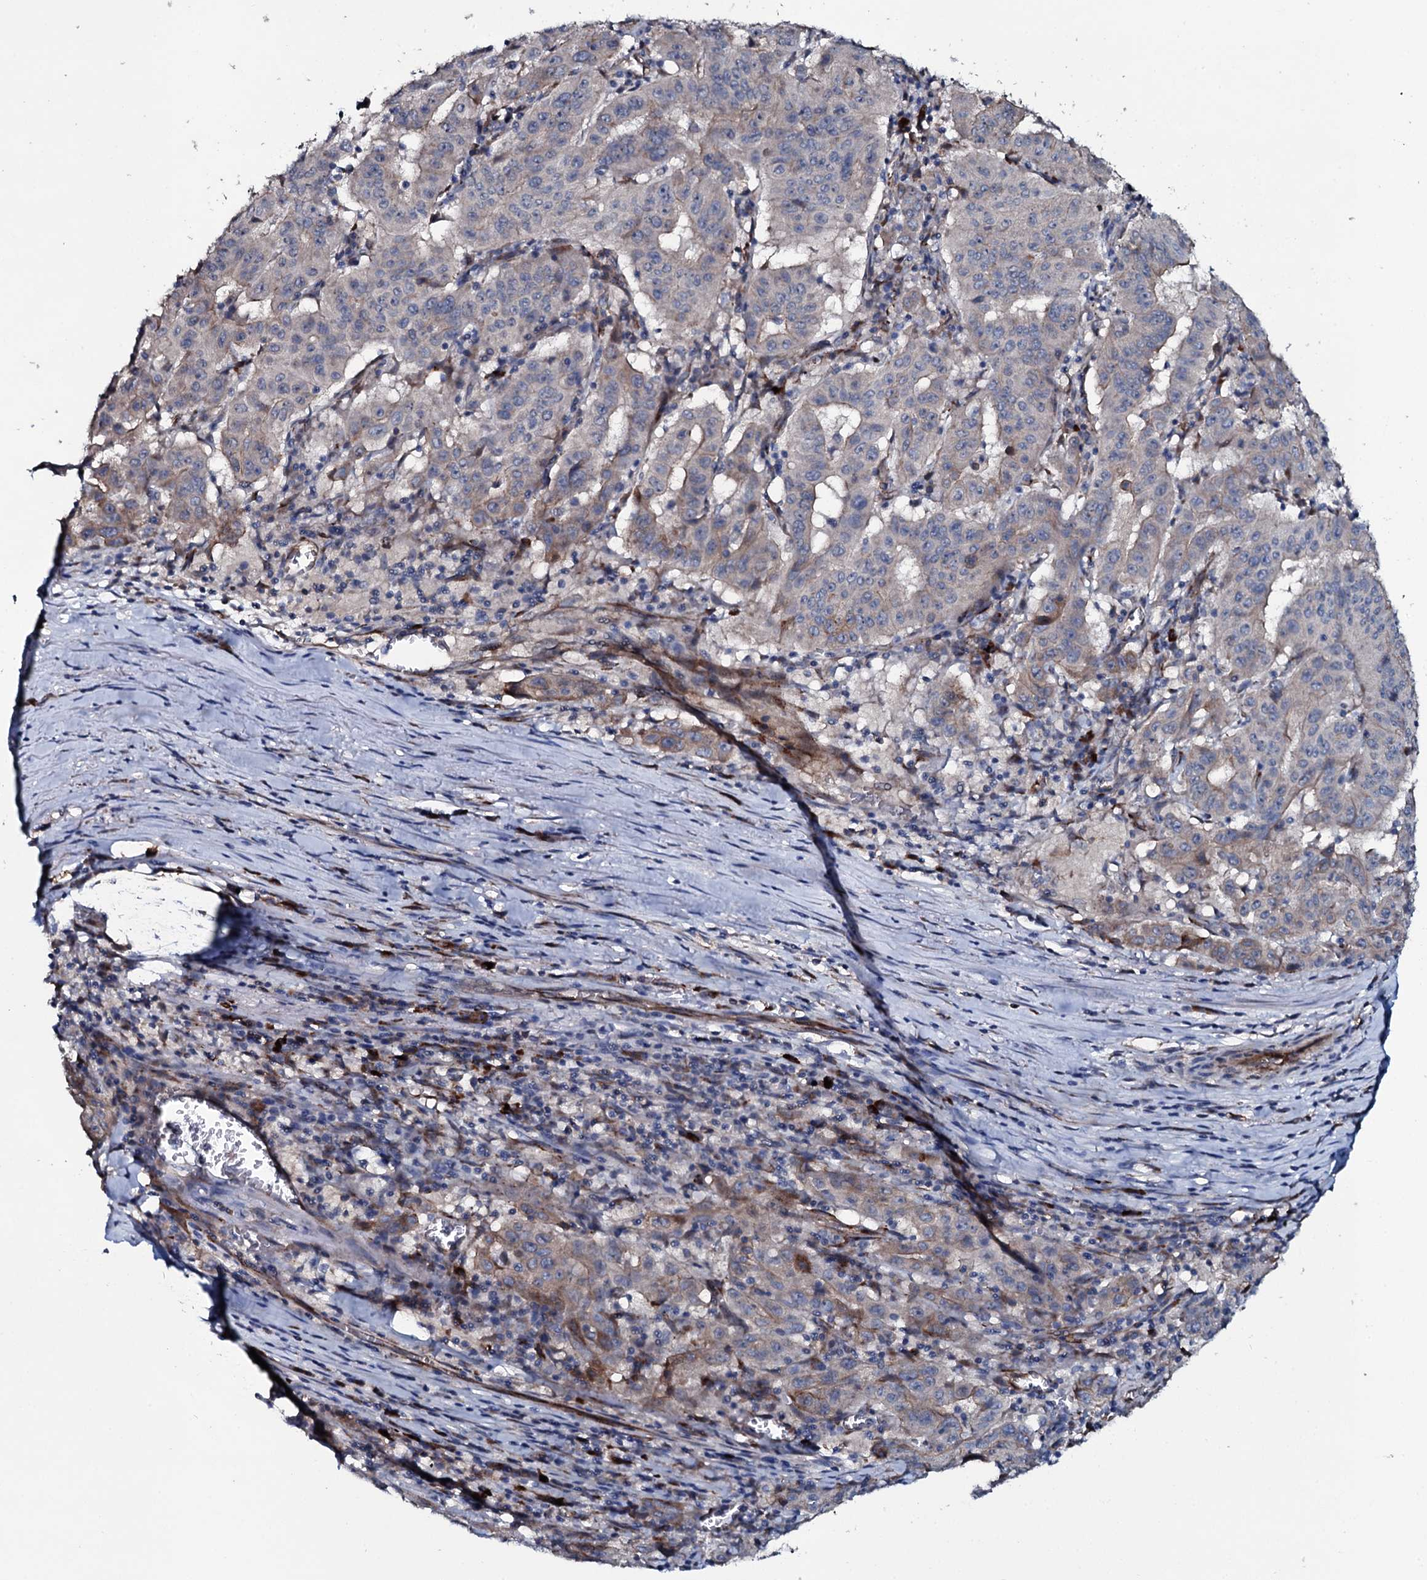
{"staining": {"intensity": "weak", "quantity": "<25%", "location": "cytoplasmic/membranous"}, "tissue": "pancreatic cancer", "cell_type": "Tumor cells", "image_type": "cancer", "snomed": [{"axis": "morphology", "description": "Adenocarcinoma, NOS"}, {"axis": "topography", "description": "Pancreas"}], "caption": "There is no significant expression in tumor cells of pancreatic cancer (adenocarcinoma).", "gene": "IL12B", "patient": {"sex": "male", "age": 63}}